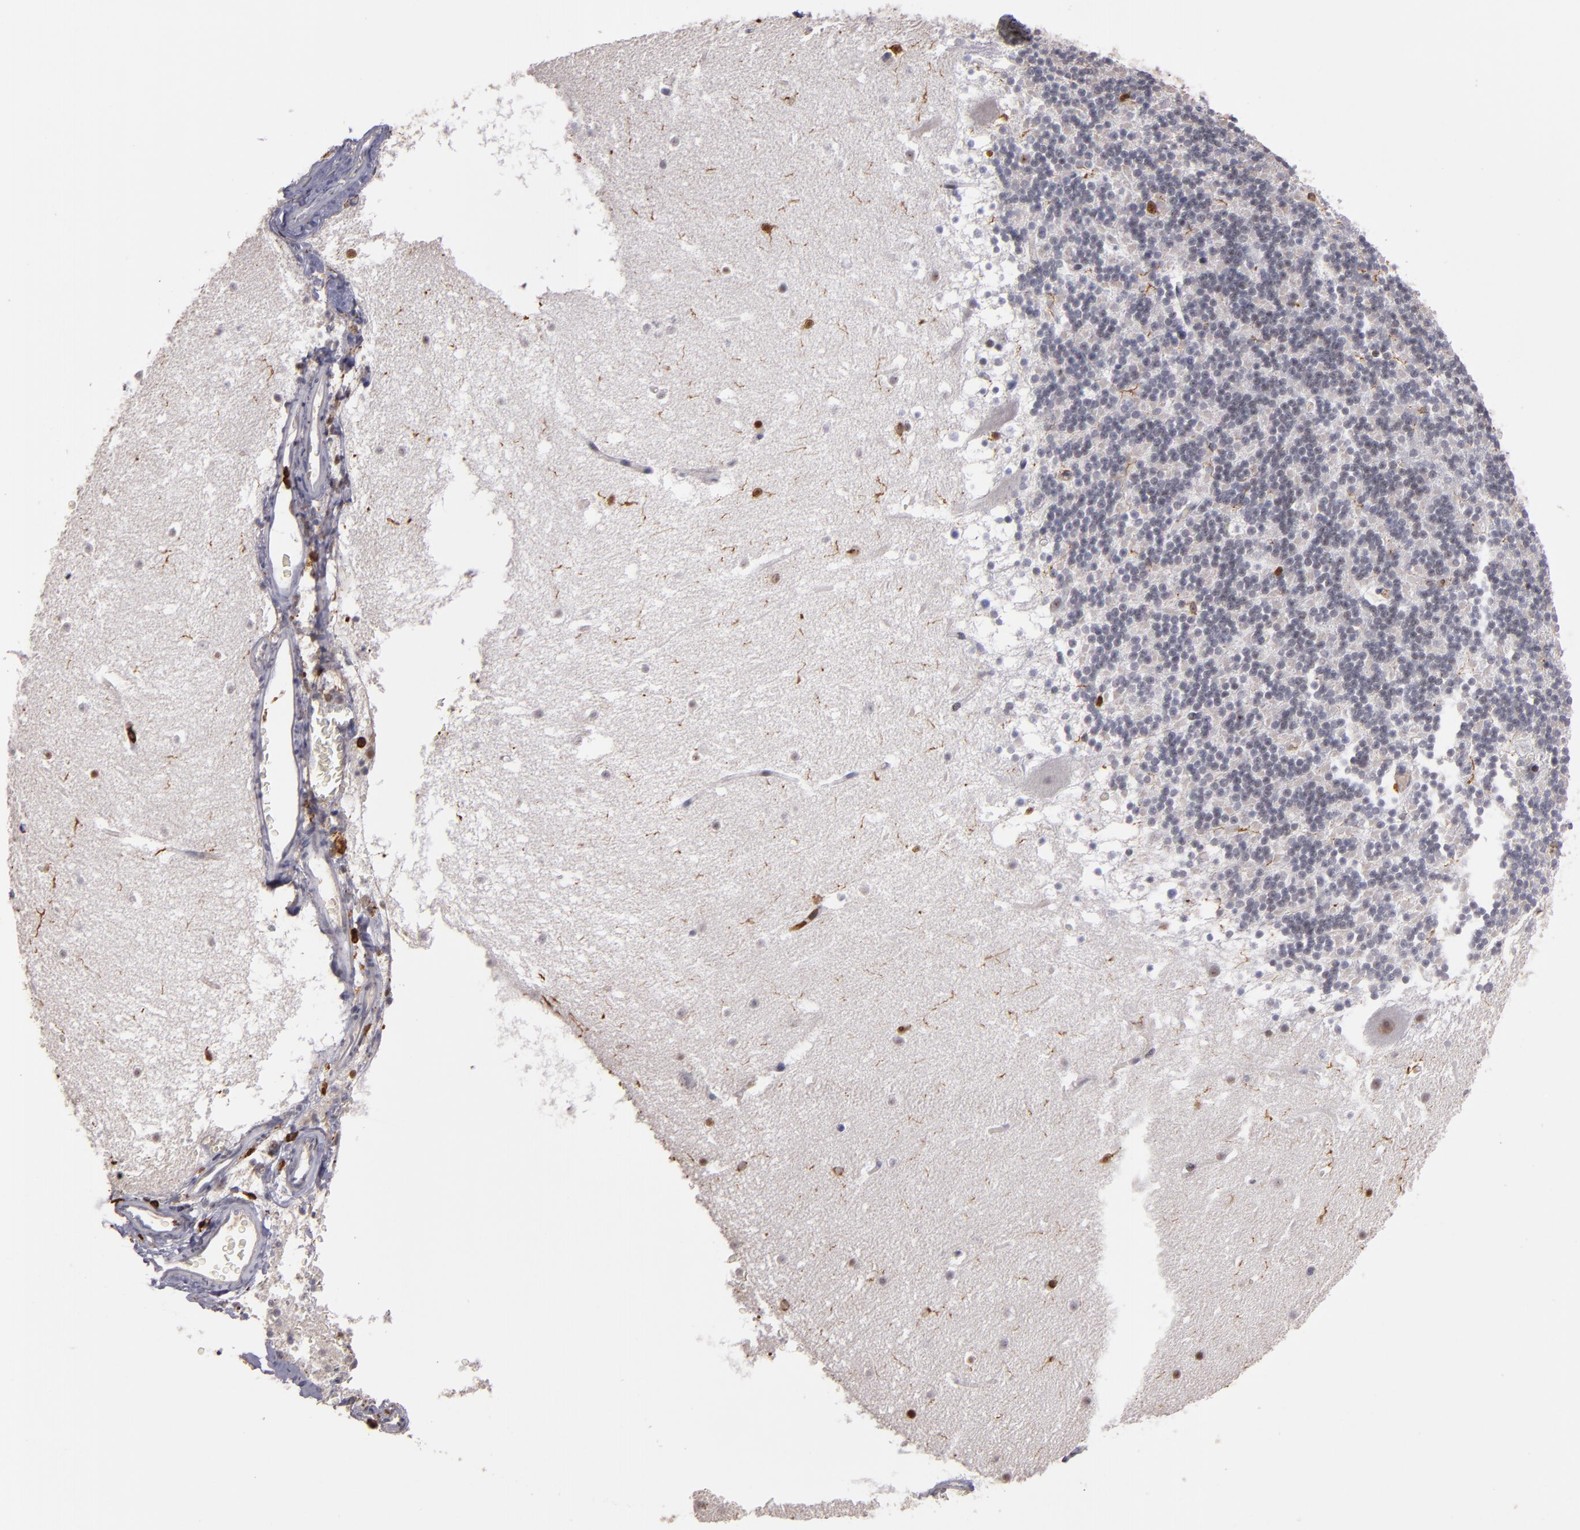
{"staining": {"intensity": "weak", "quantity": "<25%", "location": "nuclear"}, "tissue": "cerebellum", "cell_type": "Cells in granular layer", "image_type": "normal", "snomed": [{"axis": "morphology", "description": "Normal tissue, NOS"}, {"axis": "topography", "description": "Cerebellum"}], "caption": "A histopathology image of human cerebellum is negative for staining in cells in granular layer. (DAB (3,3'-diaminobenzidine) IHC visualized using brightfield microscopy, high magnification).", "gene": "WAS", "patient": {"sex": "male", "age": 45}}